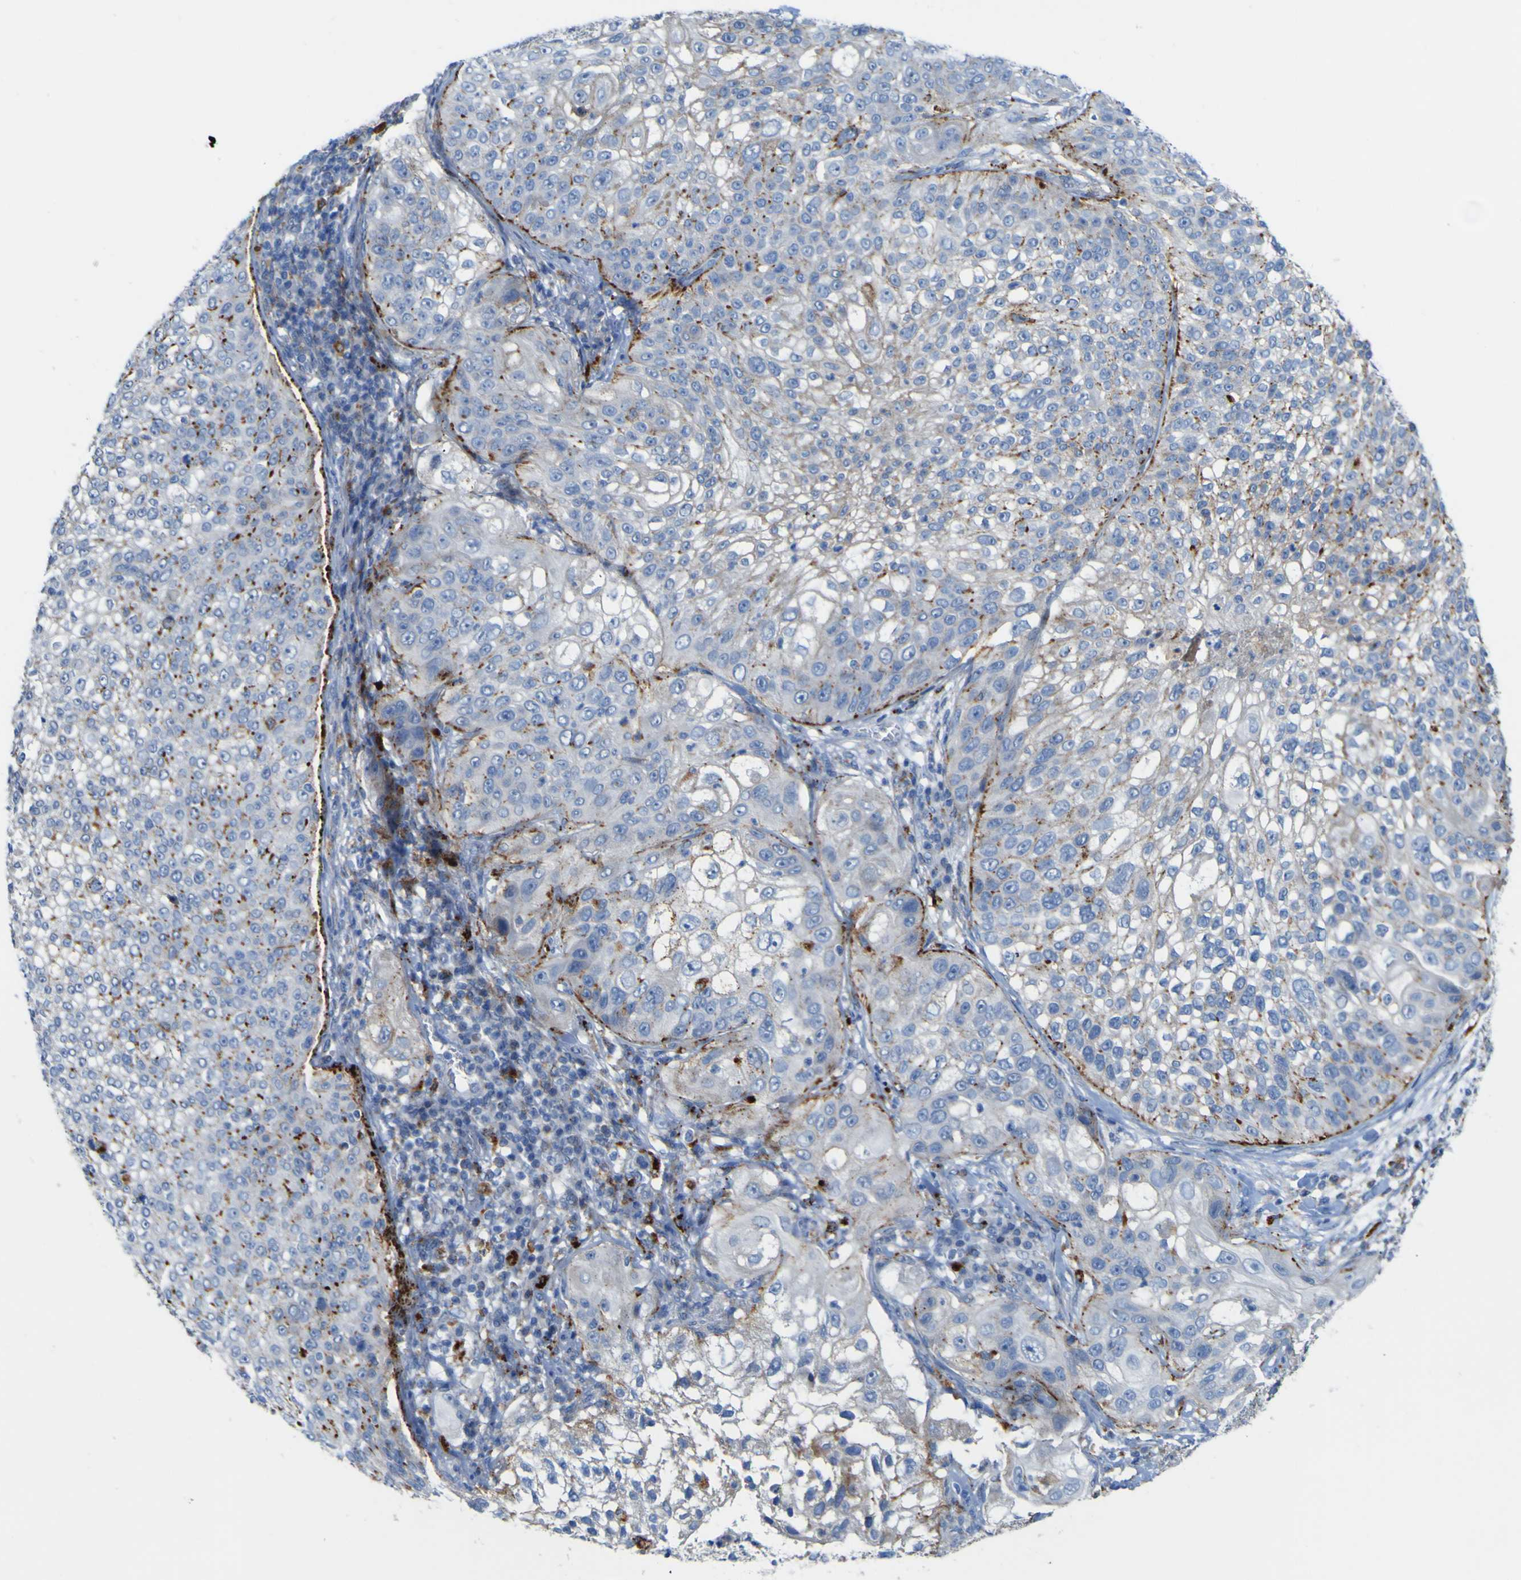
{"staining": {"intensity": "moderate", "quantity": "<25%", "location": "cytoplasmic/membranous"}, "tissue": "lung cancer", "cell_type": "Tumor cells", "image_type": "cancer", "snomed": [{"axis": "morphology", "description": "Inflammation, NOS"}, {"axis": "morphology", "description": "Squamous cell carcinoma, NOS"}, {"axis": "topography", "description": "Lymph node"}, {"axis": "topography", "description": "Soft tissue"}, {"axis": "topography", "description": "Lung"}], "caption": "The immunohistochemical stain labels moderate cytoplasmic/membranous positivity in tumor cells of squamous cell carcinoma (lung) tissue.", "gene": "PTPRF", "patient": {"sex": "male", "age": 66}}